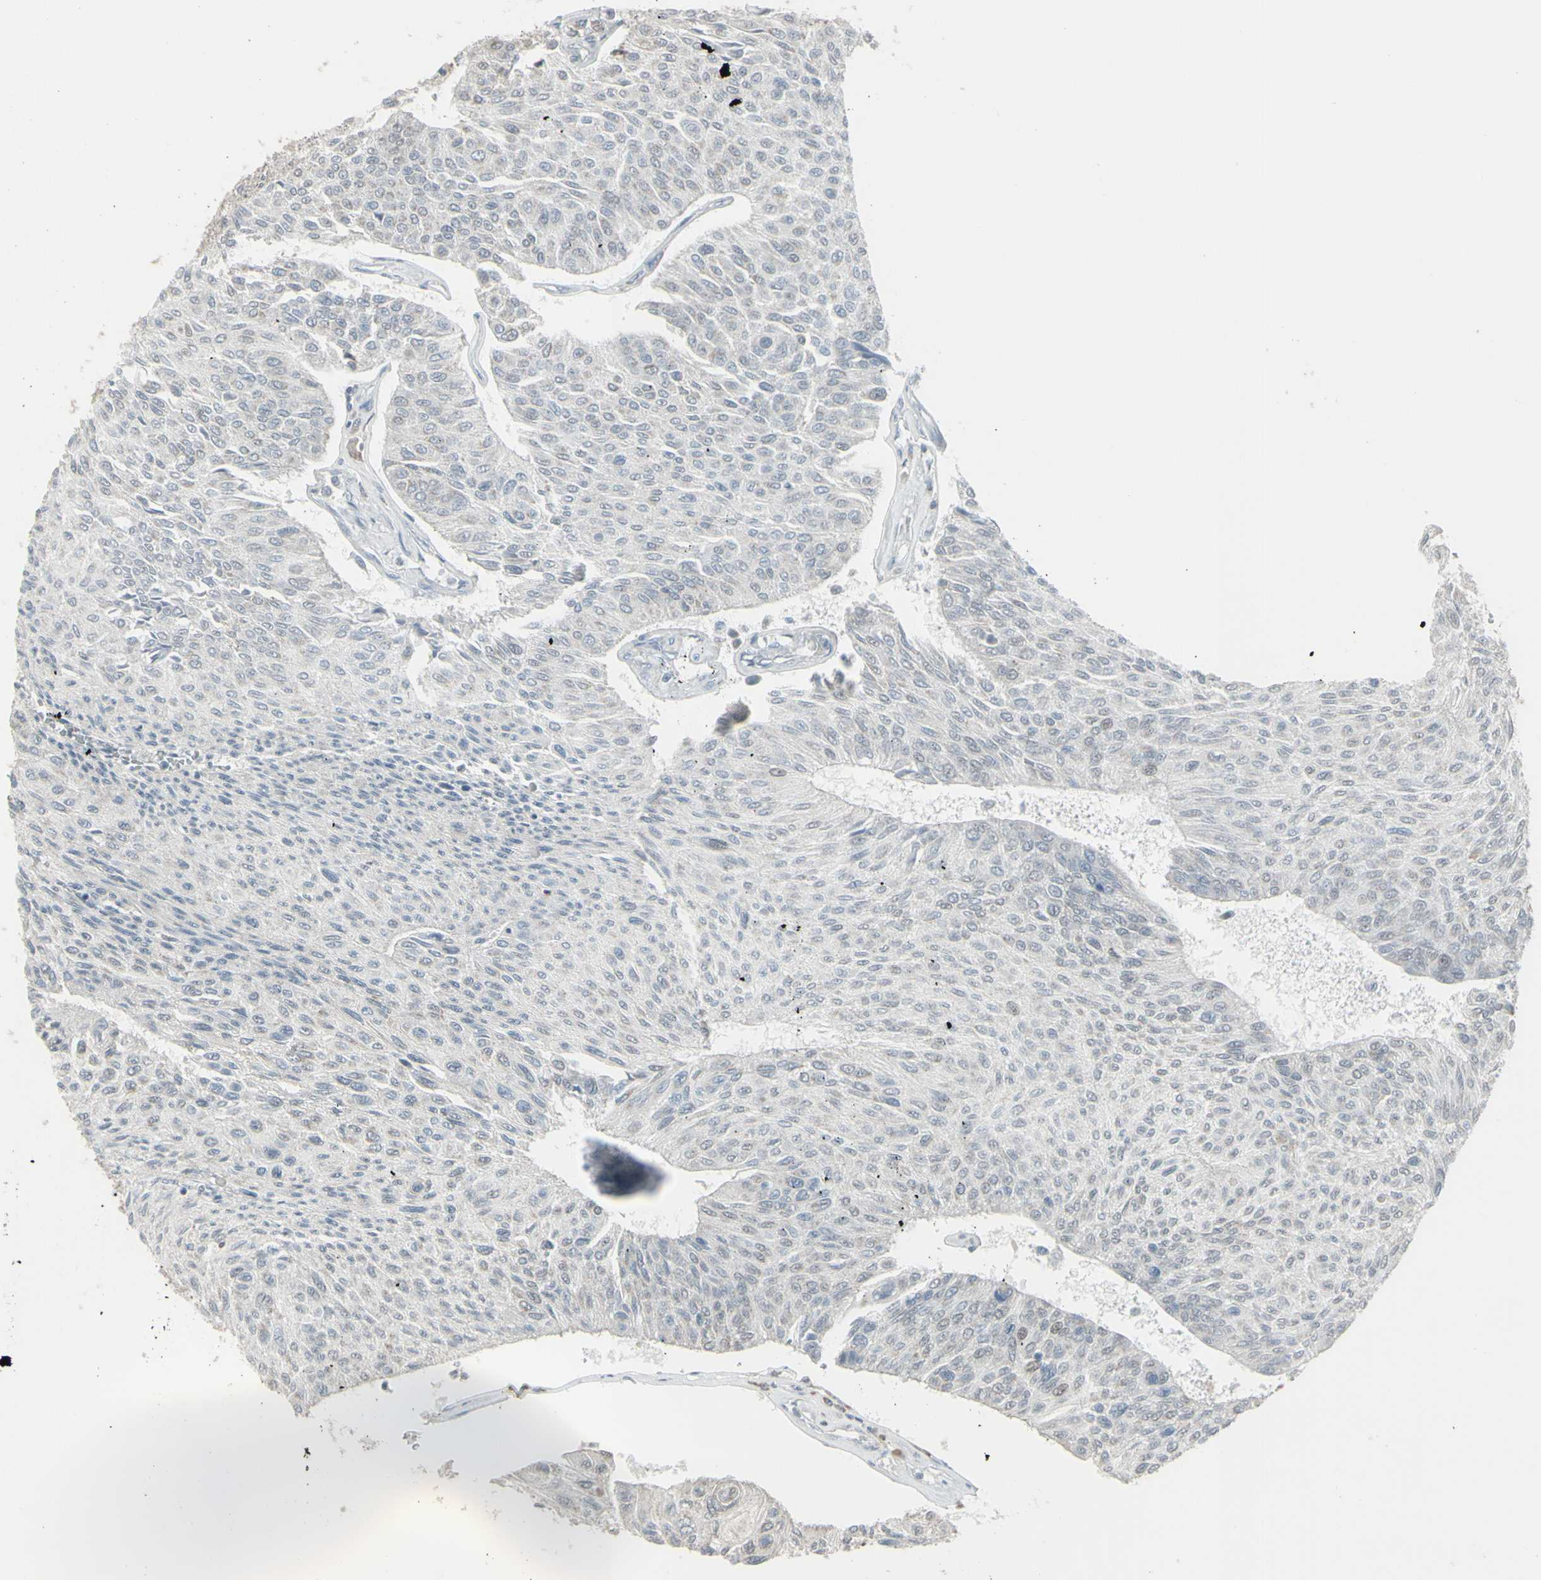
{"staining": {"intensity": "weak", "quantity": "<25%", "location": "cytoplasmic/membranous"}, "tissue": "urothelial cancer", "cell_type": "Tumor cells", "image_type": "cancer", "snomed": [{"axis": "morphology", "description": "Urothelial carcinoma, High grade"}, {"axis": "topography", "description": "Urinary bladder"}], "caption": "An immunohistochemistry (IHC) histopathology image of urothelial cancer is shown. There is no staining in tumor cells of urothelial cancer.", "gene": "SAMSN1", "patient": {"sex": "male", "age": 66}}